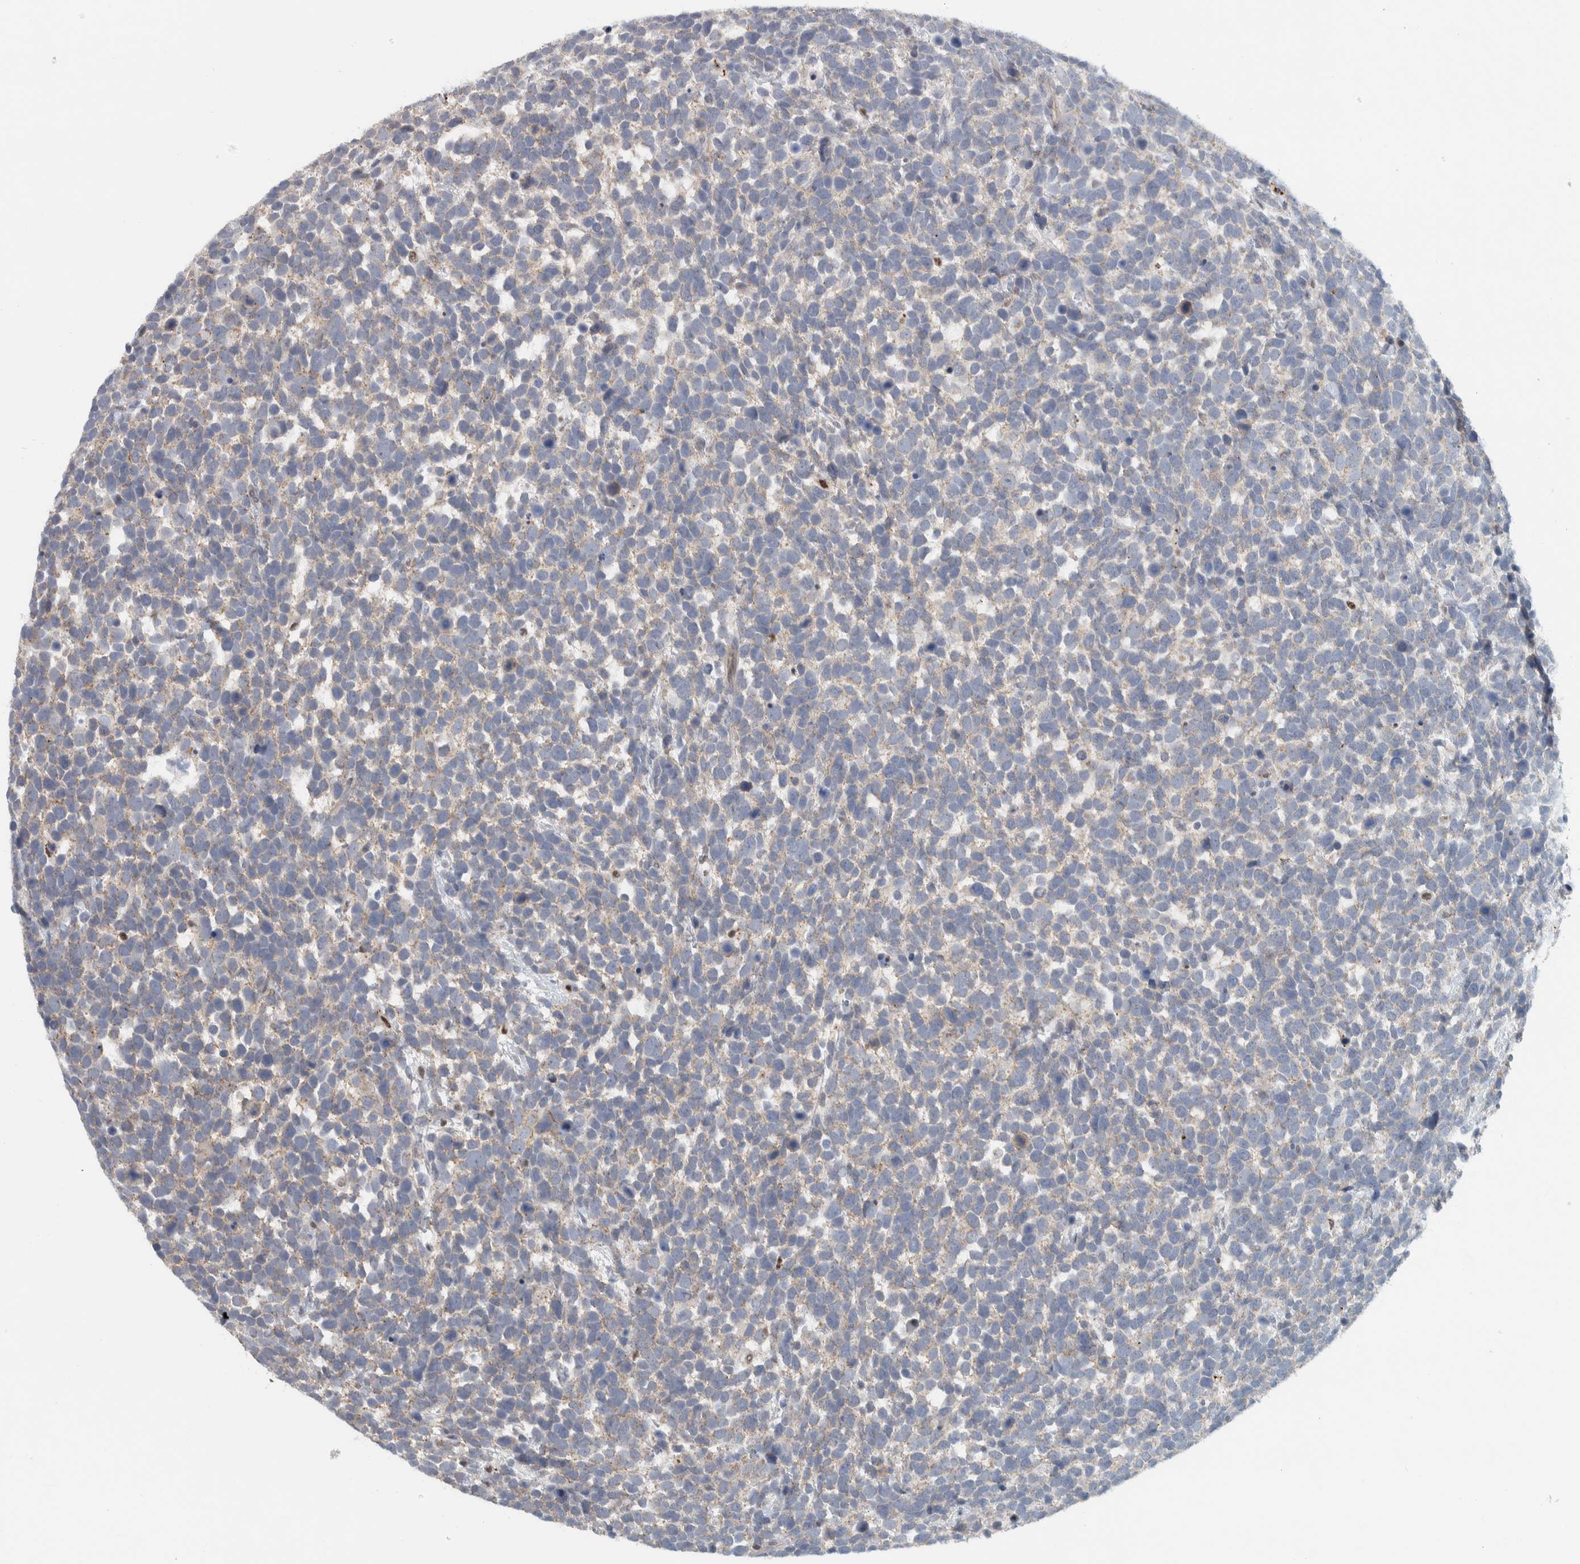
{"staining": {"intensity": "weak", "quantity": "<25%", "location": "cytoplasmic/membranous"}, "tissue": "urothelial cancer", "cell_type": "Tumor cells", "image_type": "cancer", "snomed": [{"axis": "morphology", "description": "Urothelial carcinoma, High grade"}, {"axis": "topography", "description": "Urinary bladder"}], "caption": "An image of urothelial carcinoma (high-grade) stained for a protein shows no brown staining in tumor cells.", "gene": "ADPRM", "patient": {"sex": "female", "age": 82}}